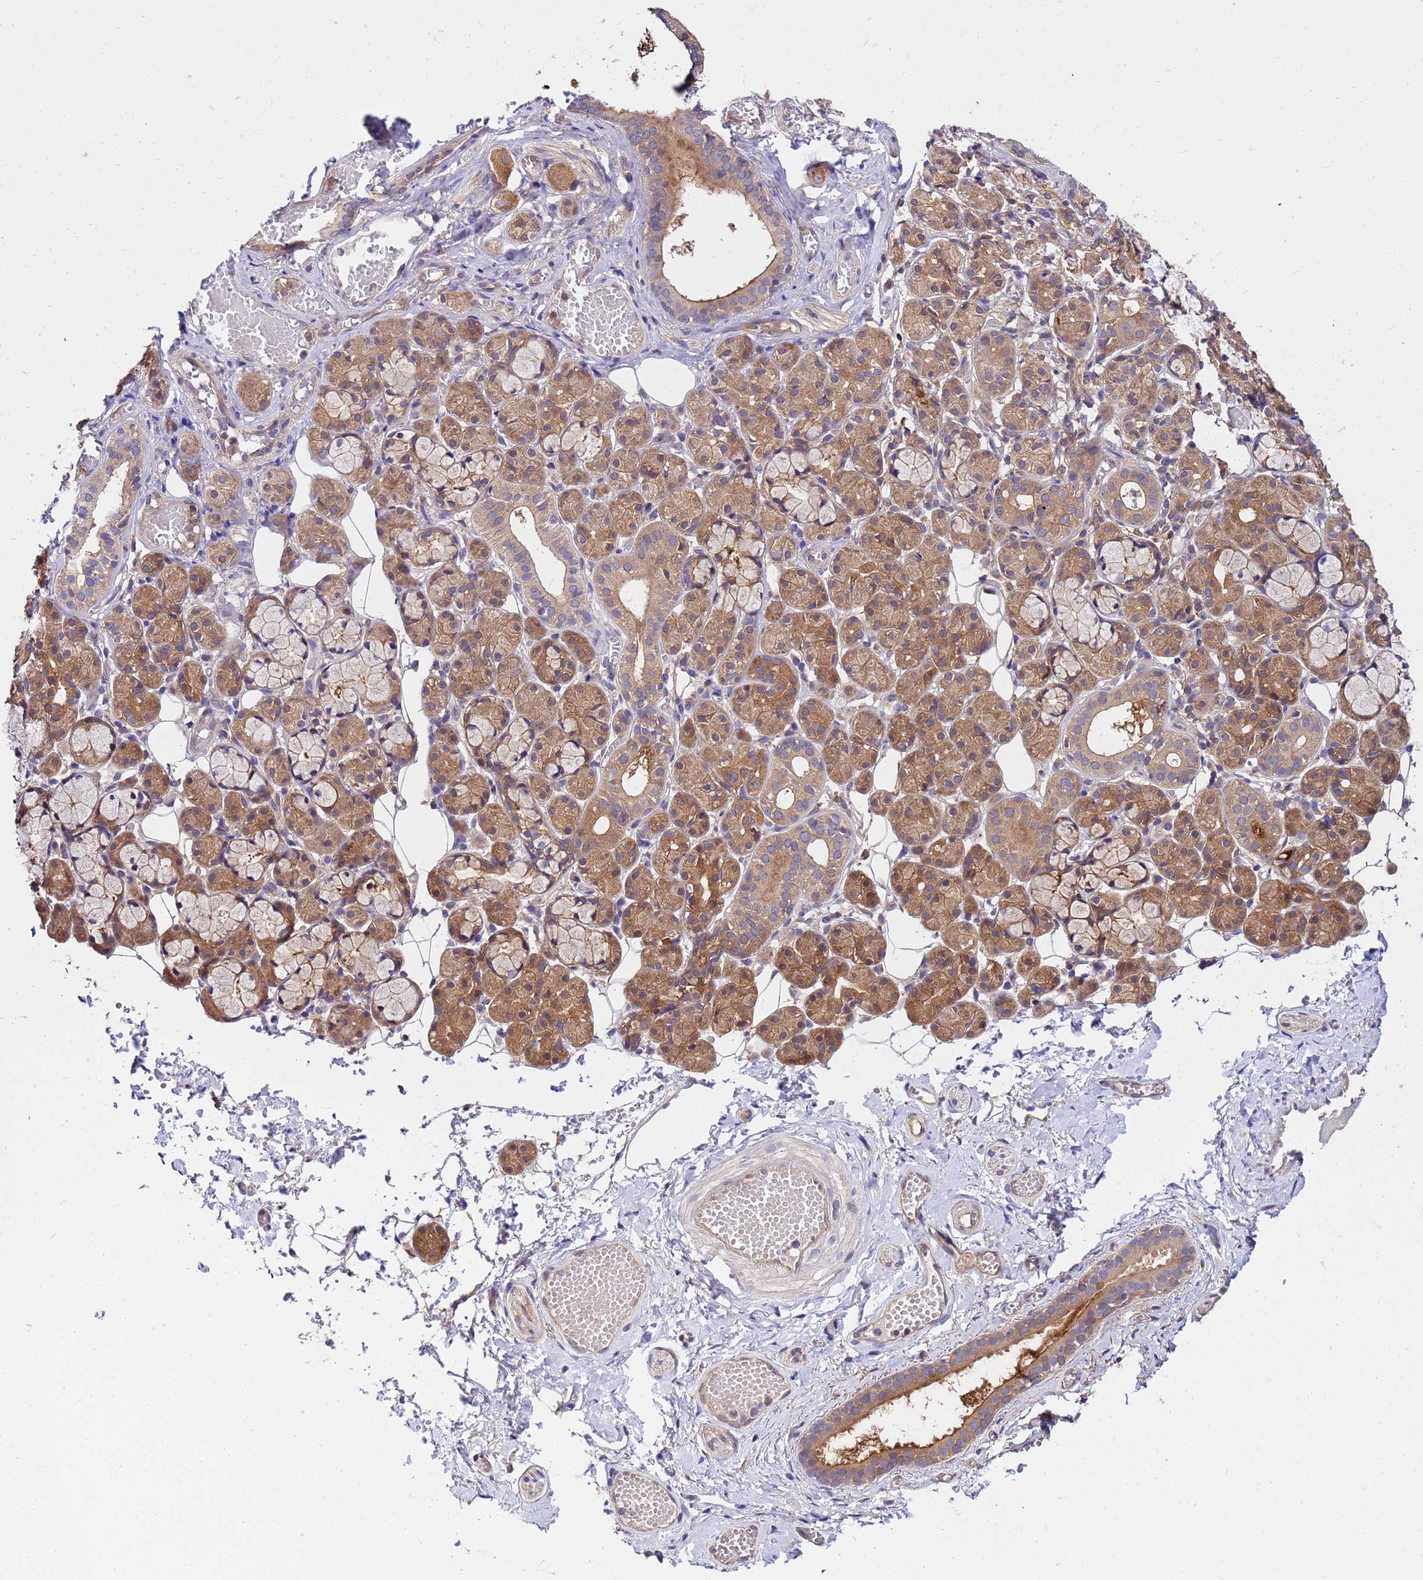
{"staining": {"intensity": "moderate", "quantity": "25%-75%", "location": "cytoplasmic/membranous"}, "tissue": "salivary gland", "cell_type": "Glandular cells", "image_type": "normal", "snomed": [{"axis": "morphology", "description": "Normal tissue, NOS"}, {"axis": "topography", "description": "Salivary gland"}], "caption": "A brown stain labels moderate cytoplasmic/membranous positivity of a protein in glandular cells of unremarkable human salivary gland.", "gene": "GET3", "patient": {"sex": "male", "age": 63}}